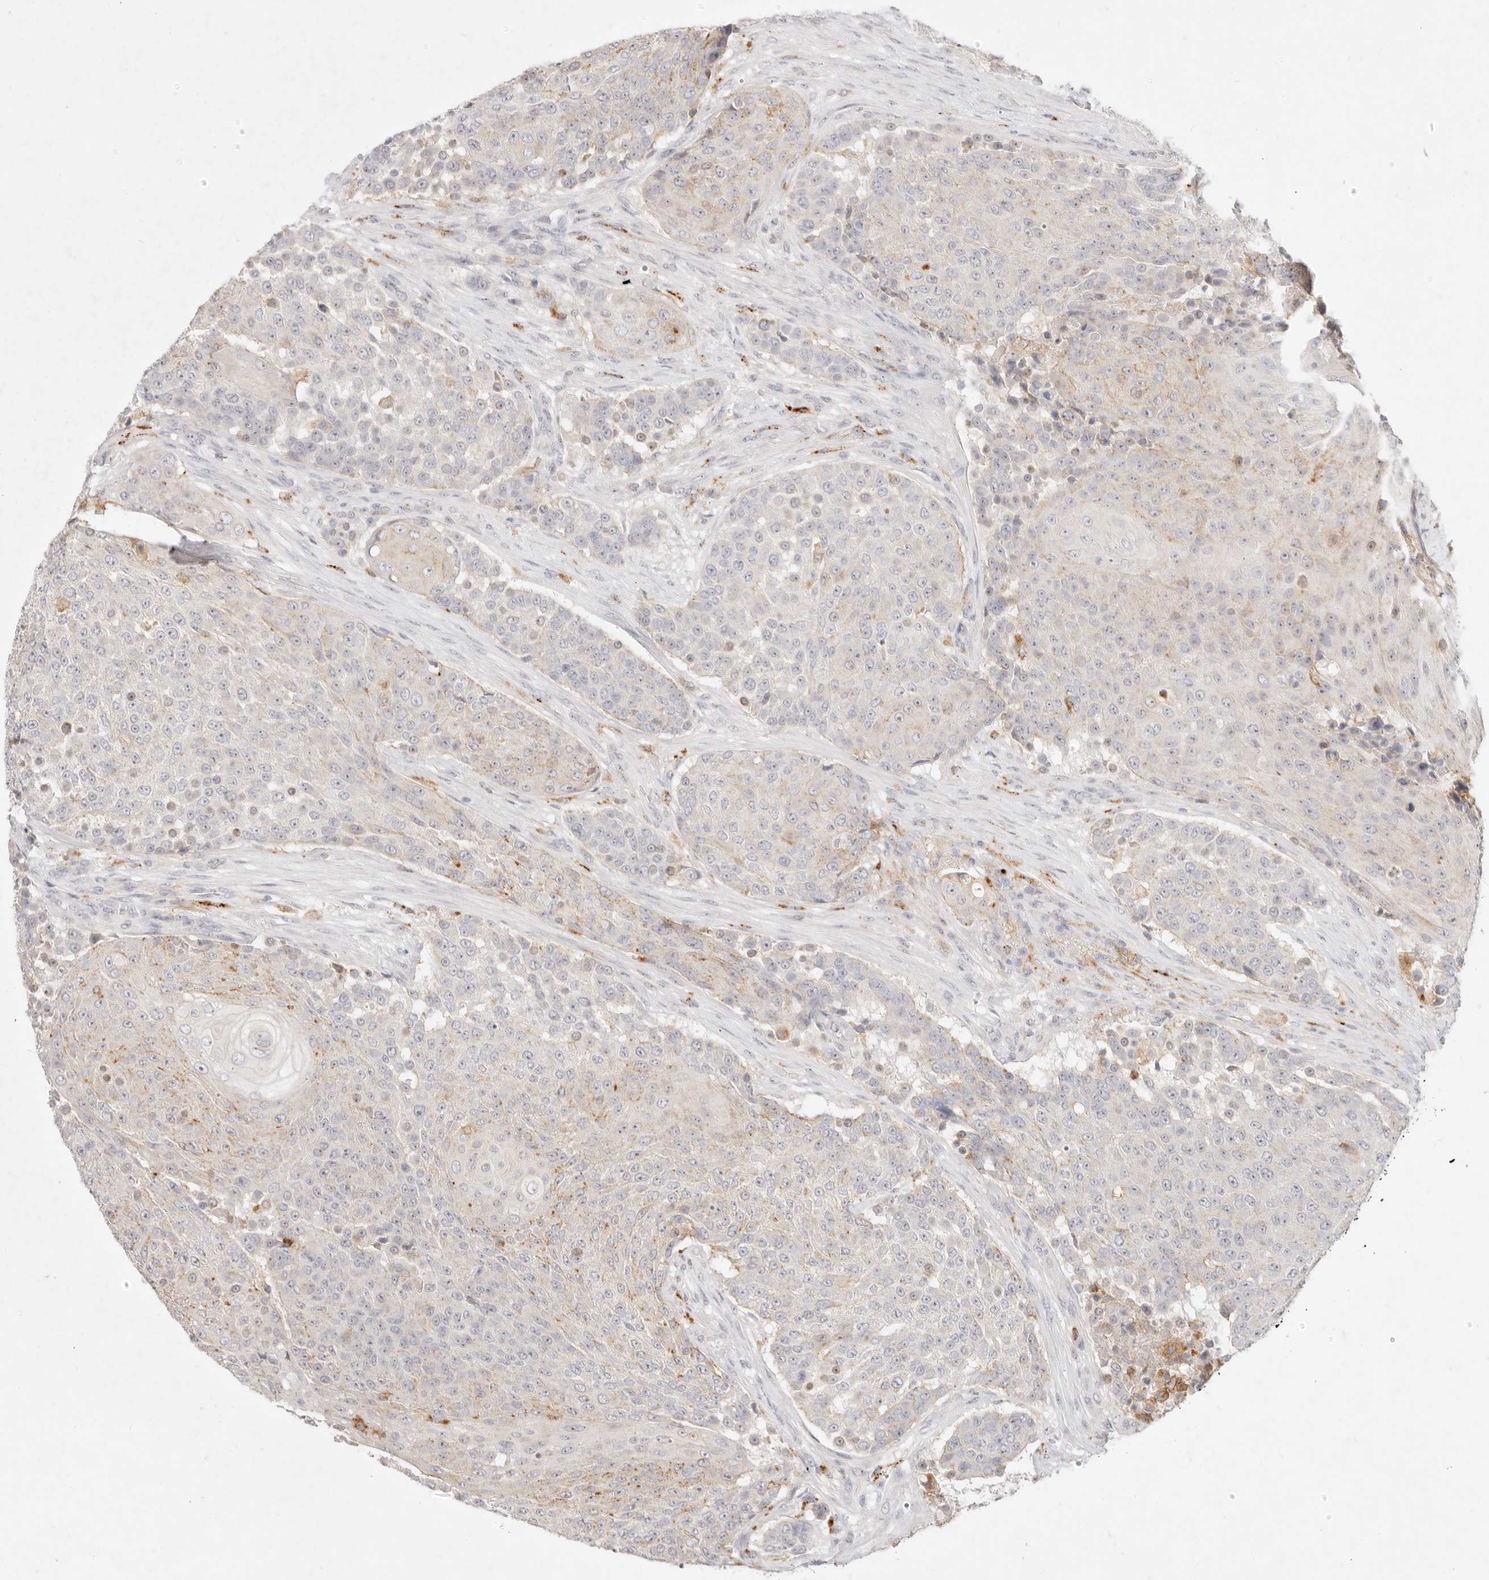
{"staining": {"intensity": "weak", "quantity": "25%-75%", "location": "cytoplasmic/membranous"}, "tissue": "urothelial cancer", "cell_type": "Tumor cells", "image_type": "cancer", "snomed": [{"axis": "morphology", "description": "Urothelial carcinoma, High grade"}, {"axis": "topography", "description": "Urinary bladder"}], "caption": "Protein expression analysis of human urothelial cancer reveals weak cytoplasmic/membranous expression in approximately 25%-75% of tumor cells. The staining was performed using DAB (3,3'-diaminobenzidine) to visualize the protein expression in brown, while the nuclei were stained in blue with hematoxylin (Magnification: 20x).", "gene": "GPR84", "patient": {"sex": "female", "age": 63}}